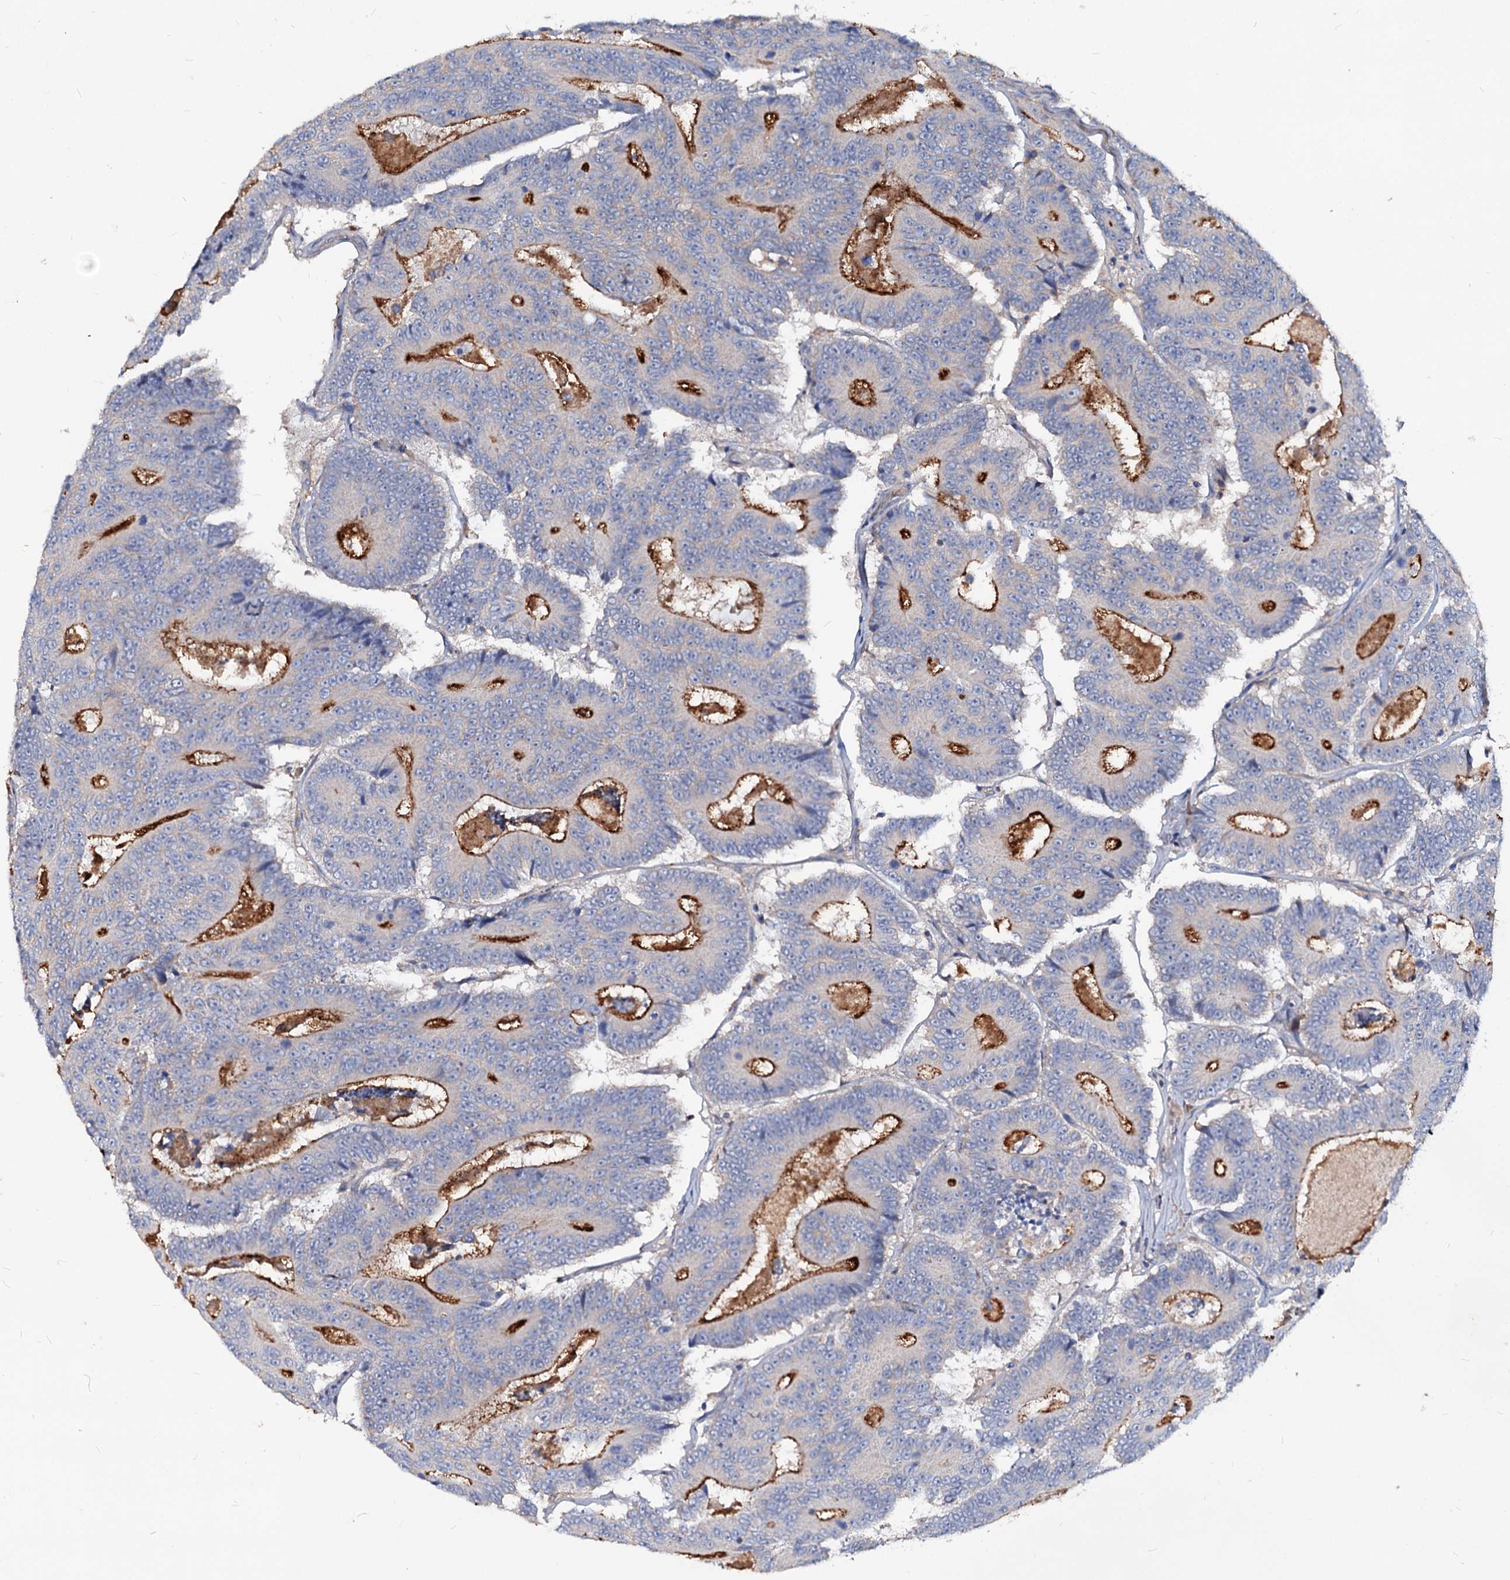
{"staining": {"intensity": "moderate", "quantity": ">75%", "location": "cytoplasmic/membranous"}, "tissue": "colorectal cancer", "cell_type": "Tumor cells", "image_type": "cancer", "snomed": [{"axis": "morphology", "description": "Adenocarcinoma, NOS"}, {"axis": "topography", "description": "Colon"}], "caption": "Approximately >75% of tumor cells in colorectal cancer (adenocarcinoma) exhibit moderate cytoplasmic/membranous protein staining as visualized by brown immunohistochemical staining.", "gene": "ACY3", "patient": {"sex": "male", "age": 83}}